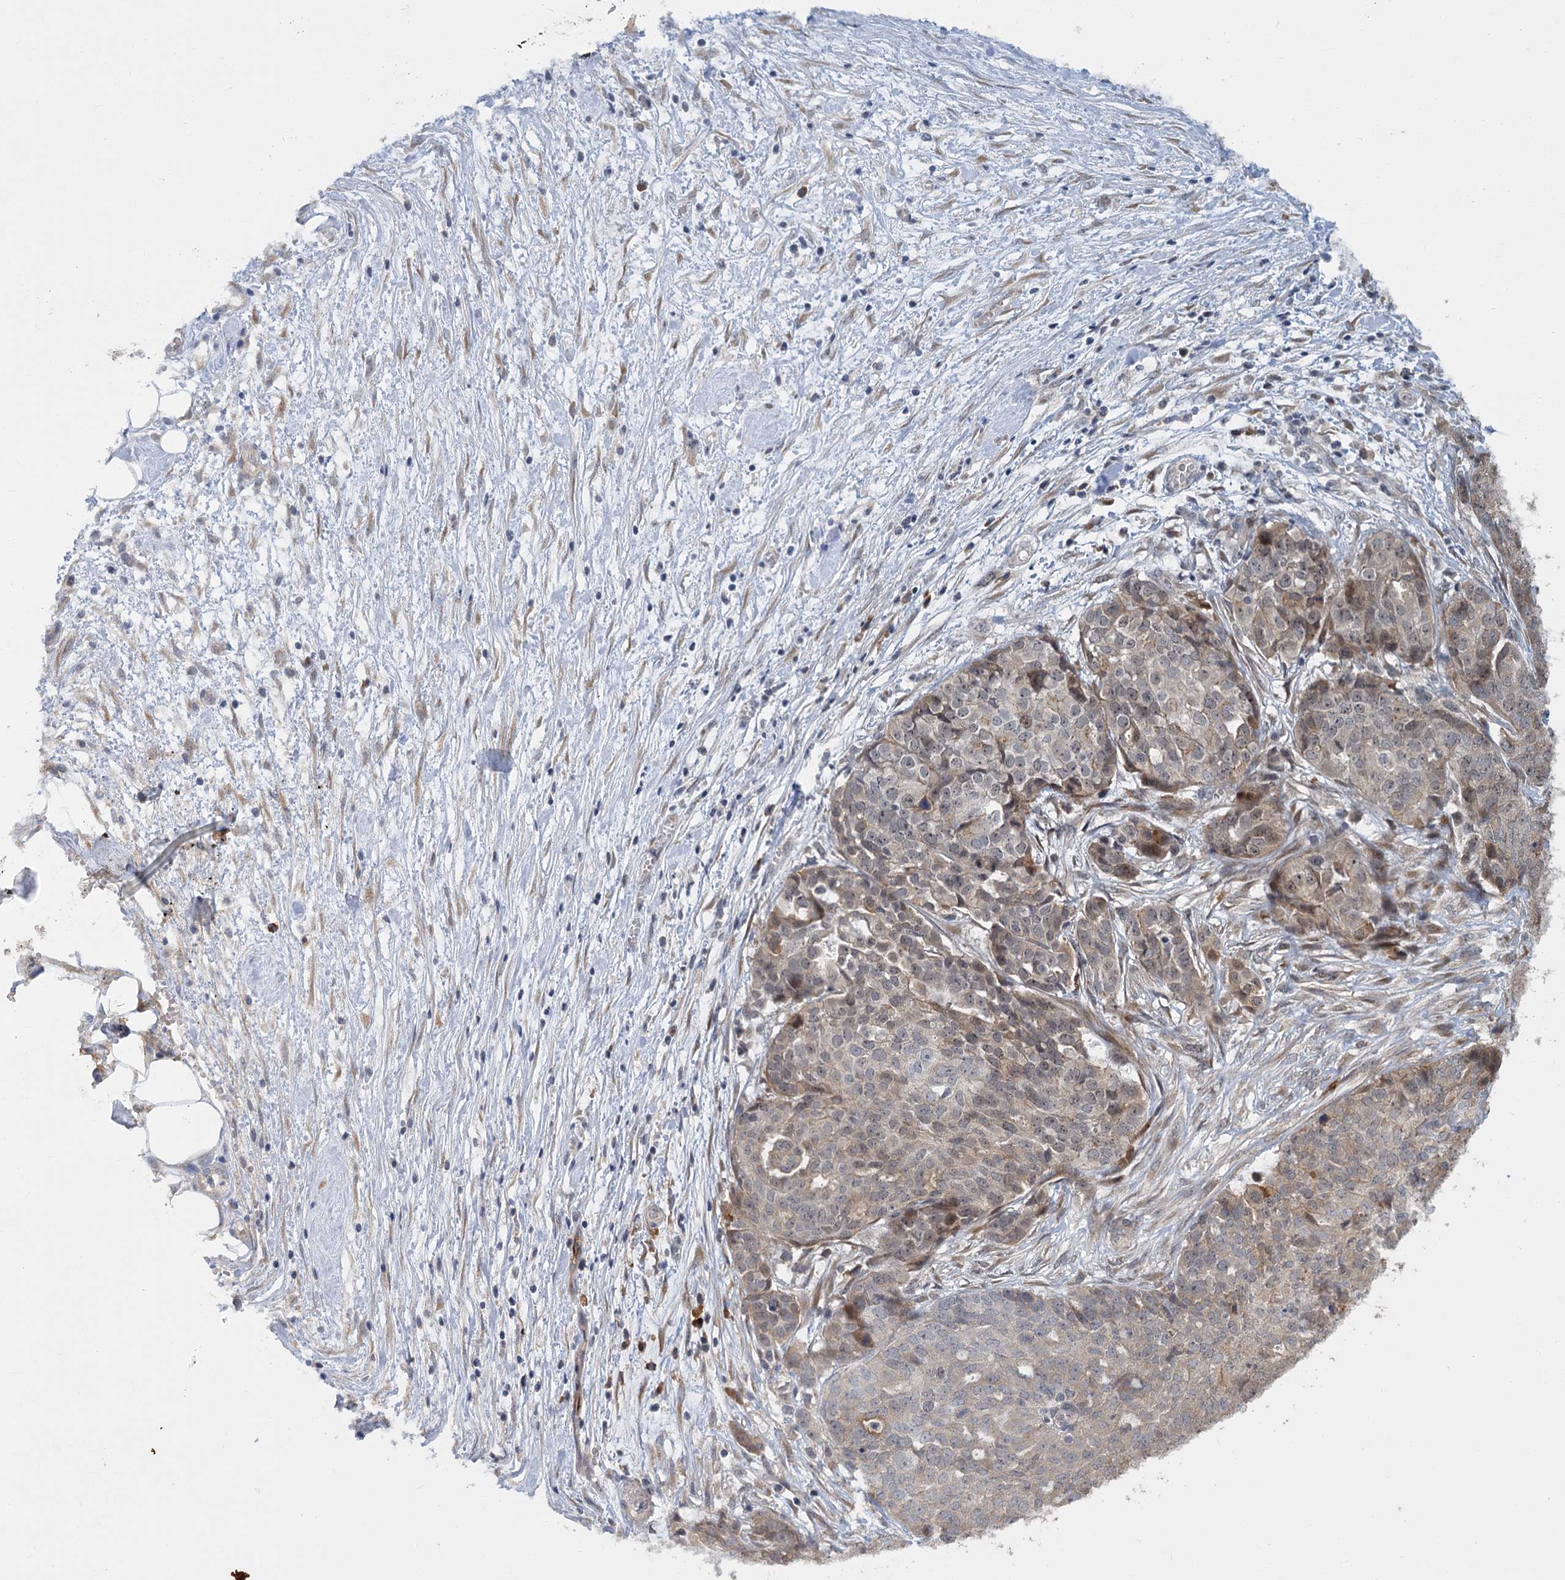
{"staining": {"intensity": "weak", "quantity": "<25%", "location": "cytoplasmic/membranous"}, "tissue": "ovarian cancer", "cell_type": "Tumor cells", "image_type": "cancer", "snomed": [{"axis": "morphology", "description": "Cystadenocarcinoma, serous, NOS"}, {"axis": "topography", "description": "Soft tissue"}, {"axis": "topography", "description": "Ovary"}], "caption": "This is a histopathology image of IHC staining of ovarian cancer, which shows no staining in tumor cells.", "gene": "KANSL2", "patient": {"sex": "female", "age": 57}}